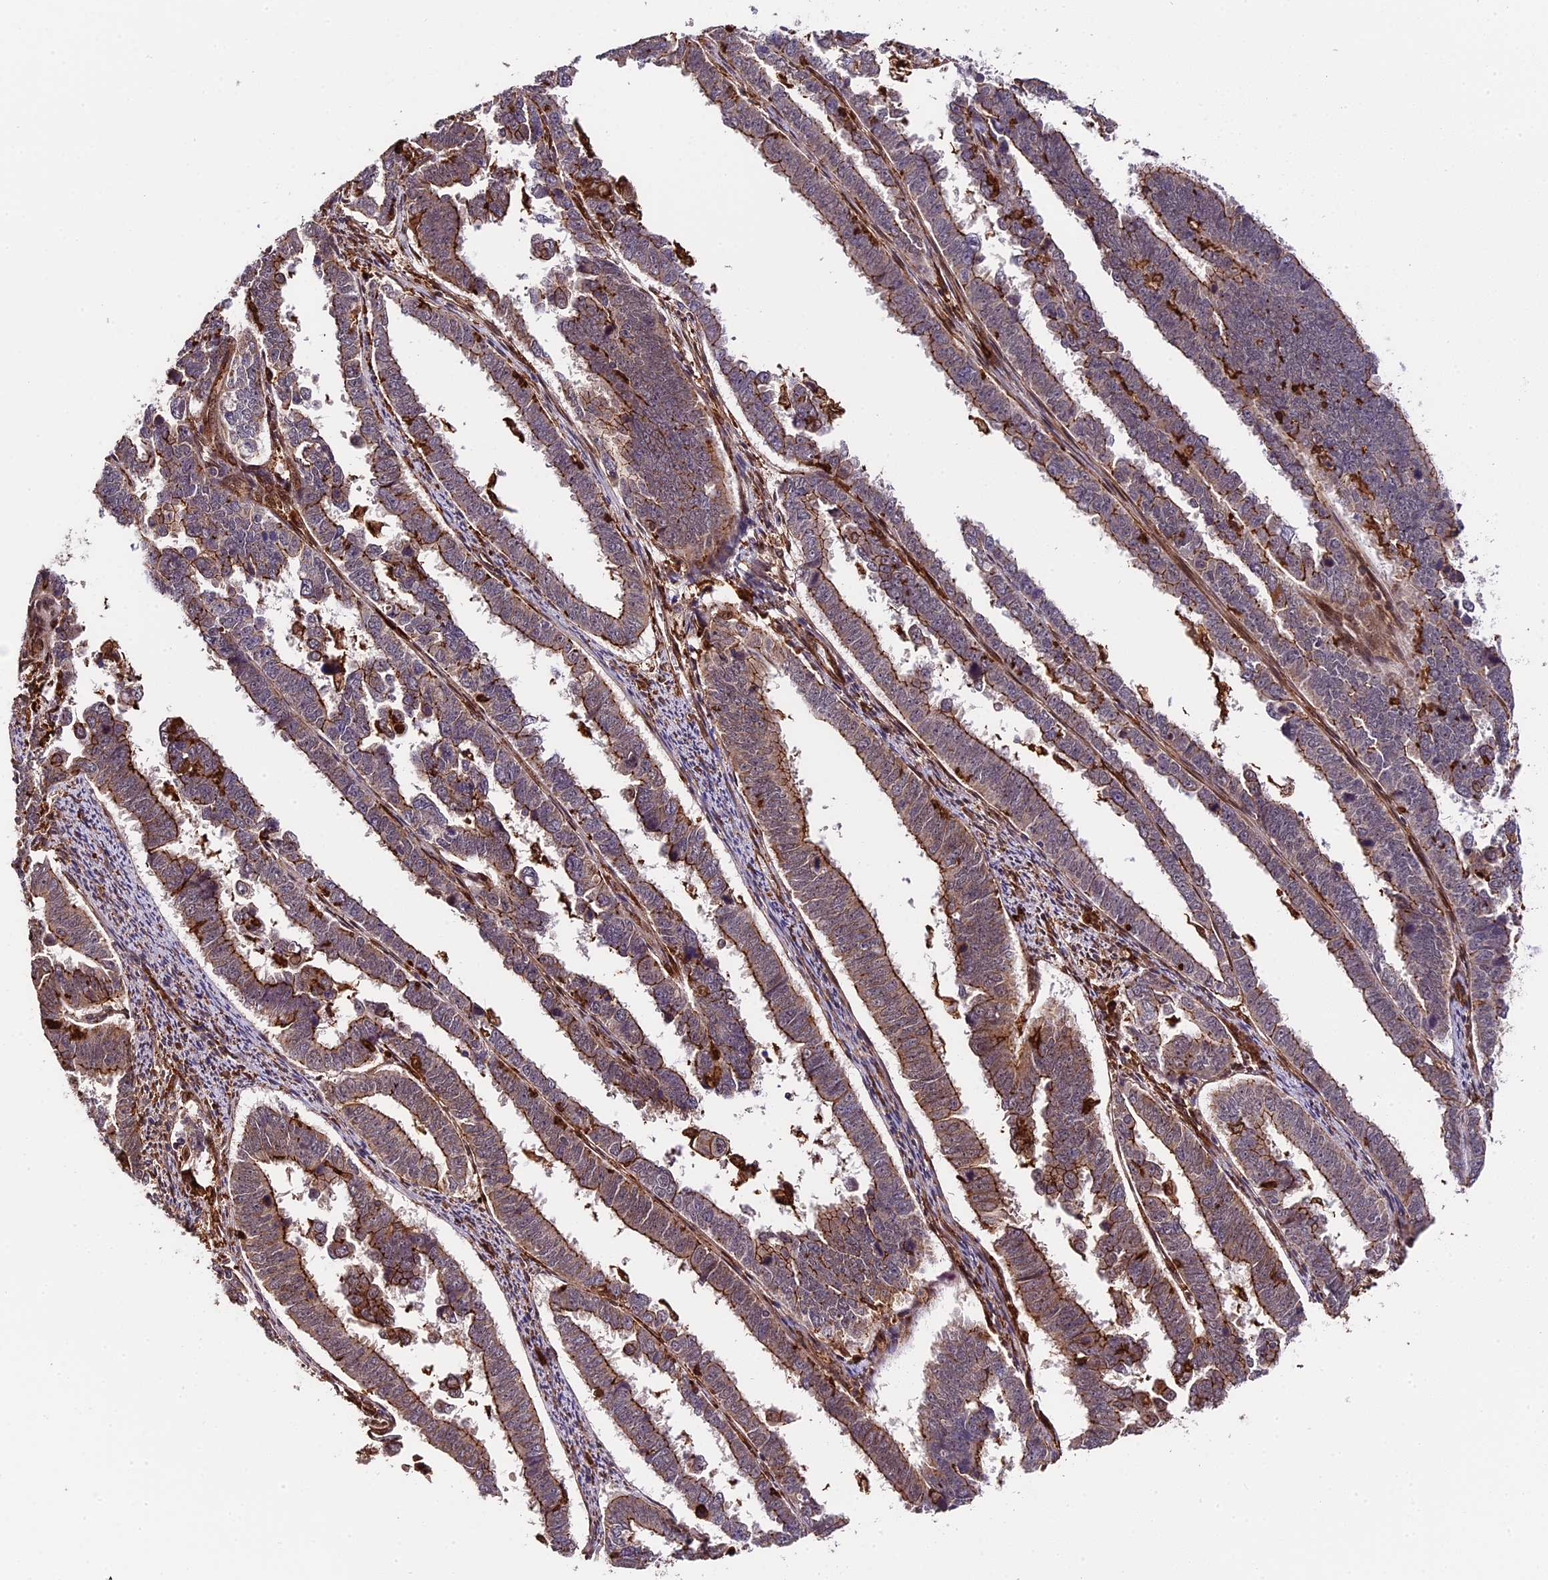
{"staining": {"intensity": "moderate", "quantity": ">75%", "location": "cytoplasmic/membranous"}, "tissue": "endometrial cancer", "cell_type": "Tumor cells", "image_type": "cancer", "snomed": [{"axis": "morphology", "description": "Adenocarcinoma, NOS"}, {"axis": "topography", "description": "Endometrium"}], "caption": "Moderate cytoplasmic/membranous protein positivity is seen in about >75% of tumor cells in endometrial adenocarcinoma.", "gene": "HERPUD1", "patient": {"sex": "female", "age": 75}}